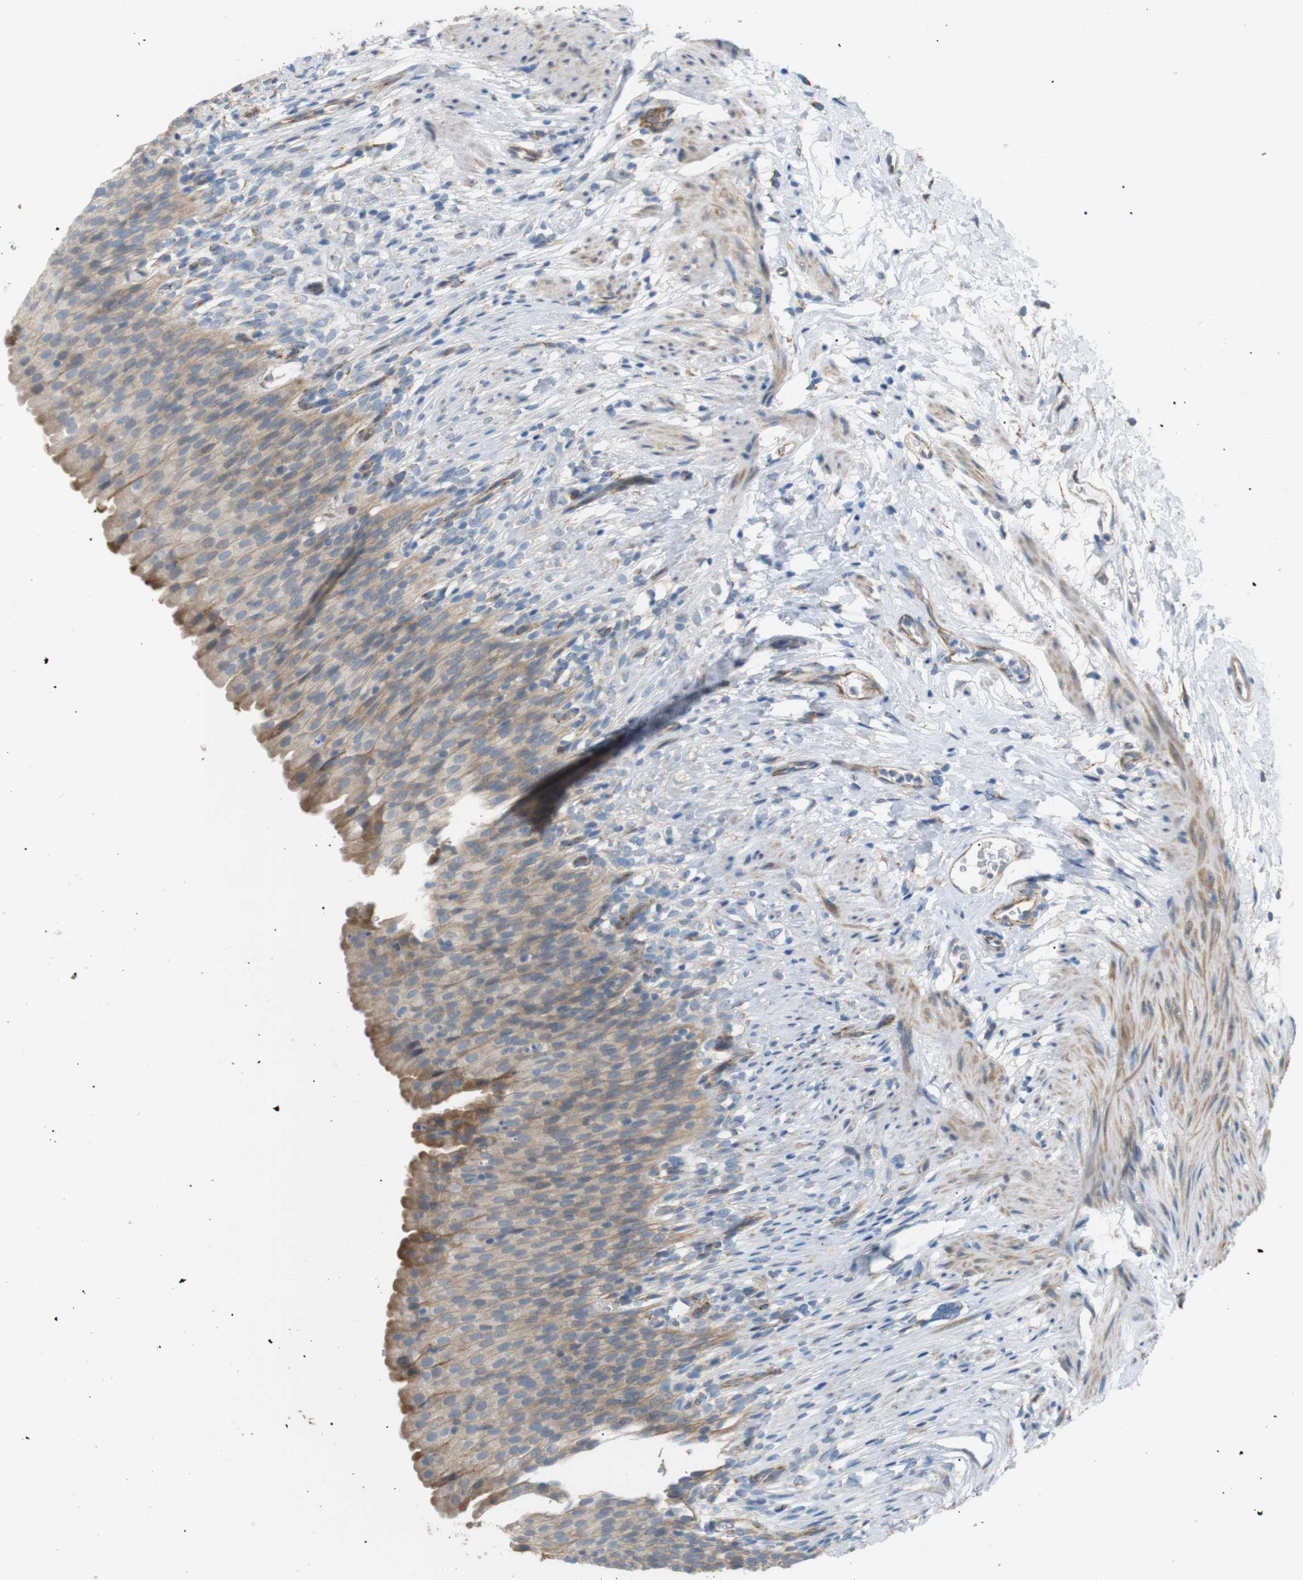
{"staining": {"intensity": "weak", "quantity": ">75%", "location": "cytoplasmic/membranous"}, "tissue": "urinary bladder", "cell_type": "Urothelial cells", "image_type": "normal", "snomed": [{"axis": "morphology", "description": "Normal tissue, NOS"}, {"axis": "topography", "description": "Urinary bladder"}], "caption": "About >75% of urothelial cells in unremarkable urinary bladder display weak cytoplasmic/membranous protein expression as visualized by brown immunohistochemical staining.", "gene": "MTARC2", "patient": {"sex": "female", "age": 79}}